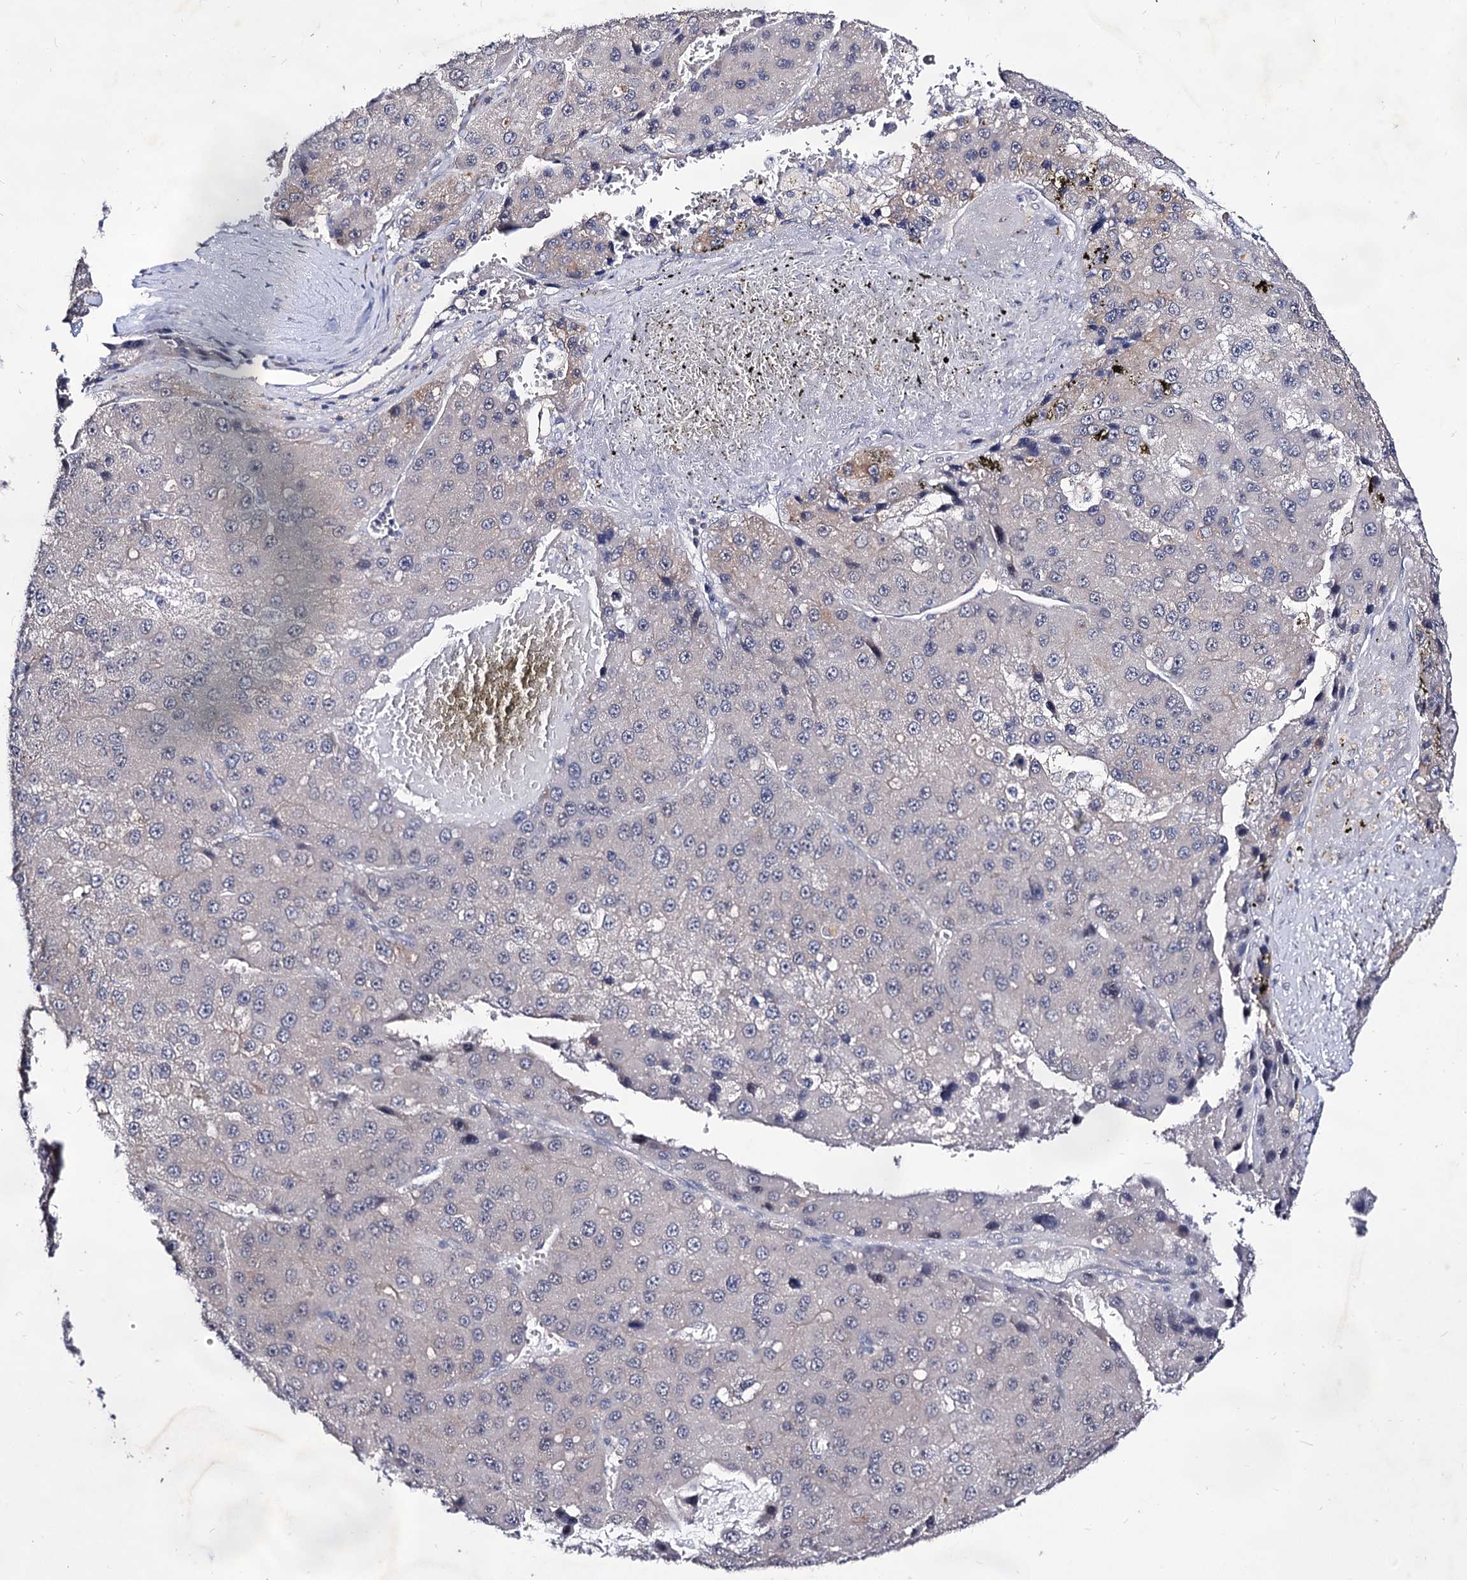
{"staining": {"intensity": "negative", "quantity": "none", "location": "none"}, "tissue": "liver cancer", "cell_type": "Tumor cells", "image_type": "cancer", "snomed": [{"axis": "morphology", "description": "Carcinoma, Hepatocellular, NOS"}, {"axis": "topography", "description": "Liver"}], "caption": "Immunohistochemistry (IHC) histopathology image of neoplastic tissue: hepatocellular carcinoma (liver) stained with DAB (3,3'-diaminobenzidine) demonstrates no significant protein expression in tumor cells.", "gene": "ARFIP2", "patient": {"sex": "female", "age": 73}}